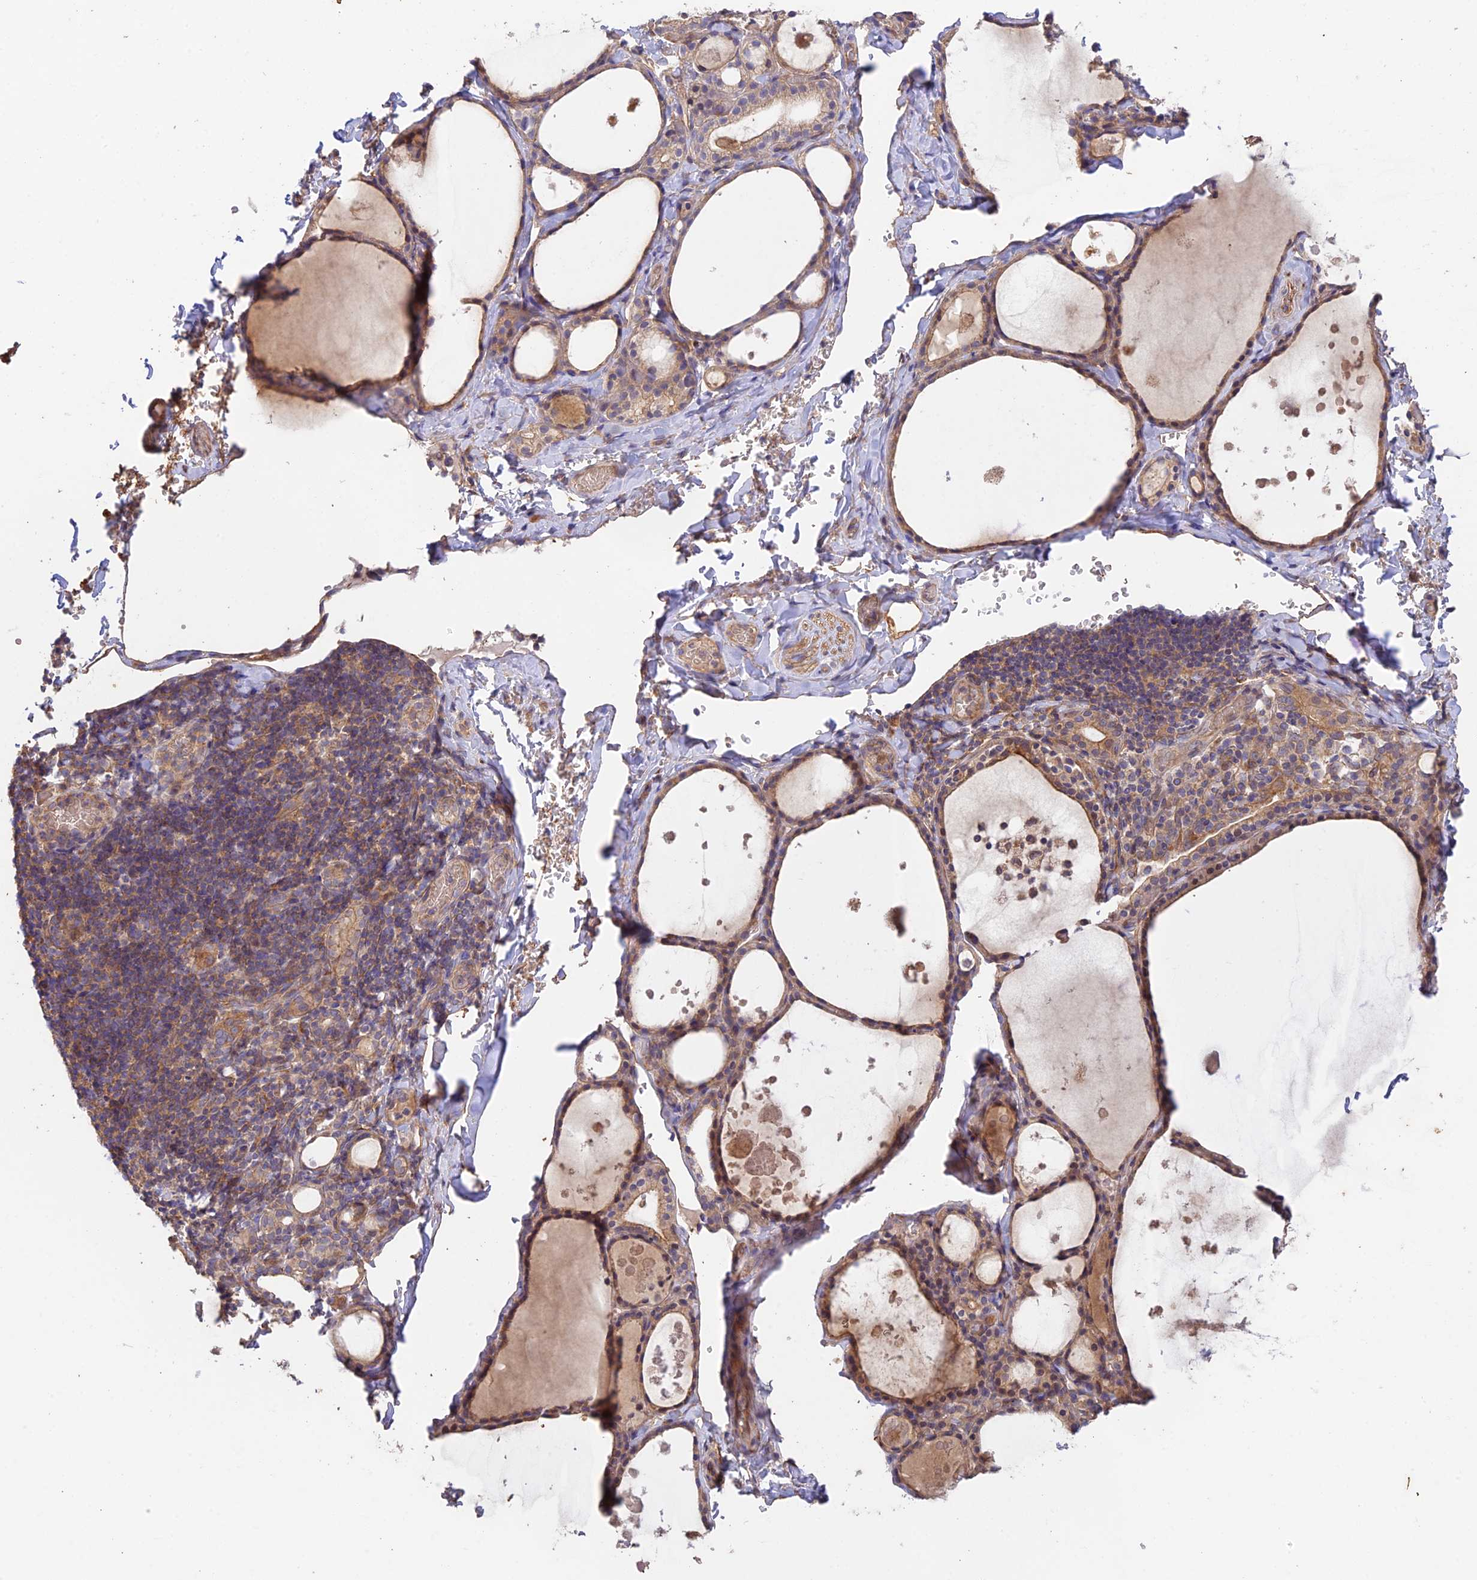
{"staining": {"intensity": "moderate", "quantity": ">75%", "location": "cytoplasmic/membranous"}, "tissue": "thyroid gland", "cell_type": "Glandular cells", "image_type": "normal", "snomed": [{"axis": "morphology", "description": "Normal tissue, NOS"}, {"axis": "topography", "description": "Thyroid gland"}], "caption": "Glandular cells display medium levels of moderate cytoplasmic/membranous positivity in approximately >75% of cells in unremarkable thyroid gland.", "gene": "MYO9A", "patient": {"sex": "male", "age": 56}}